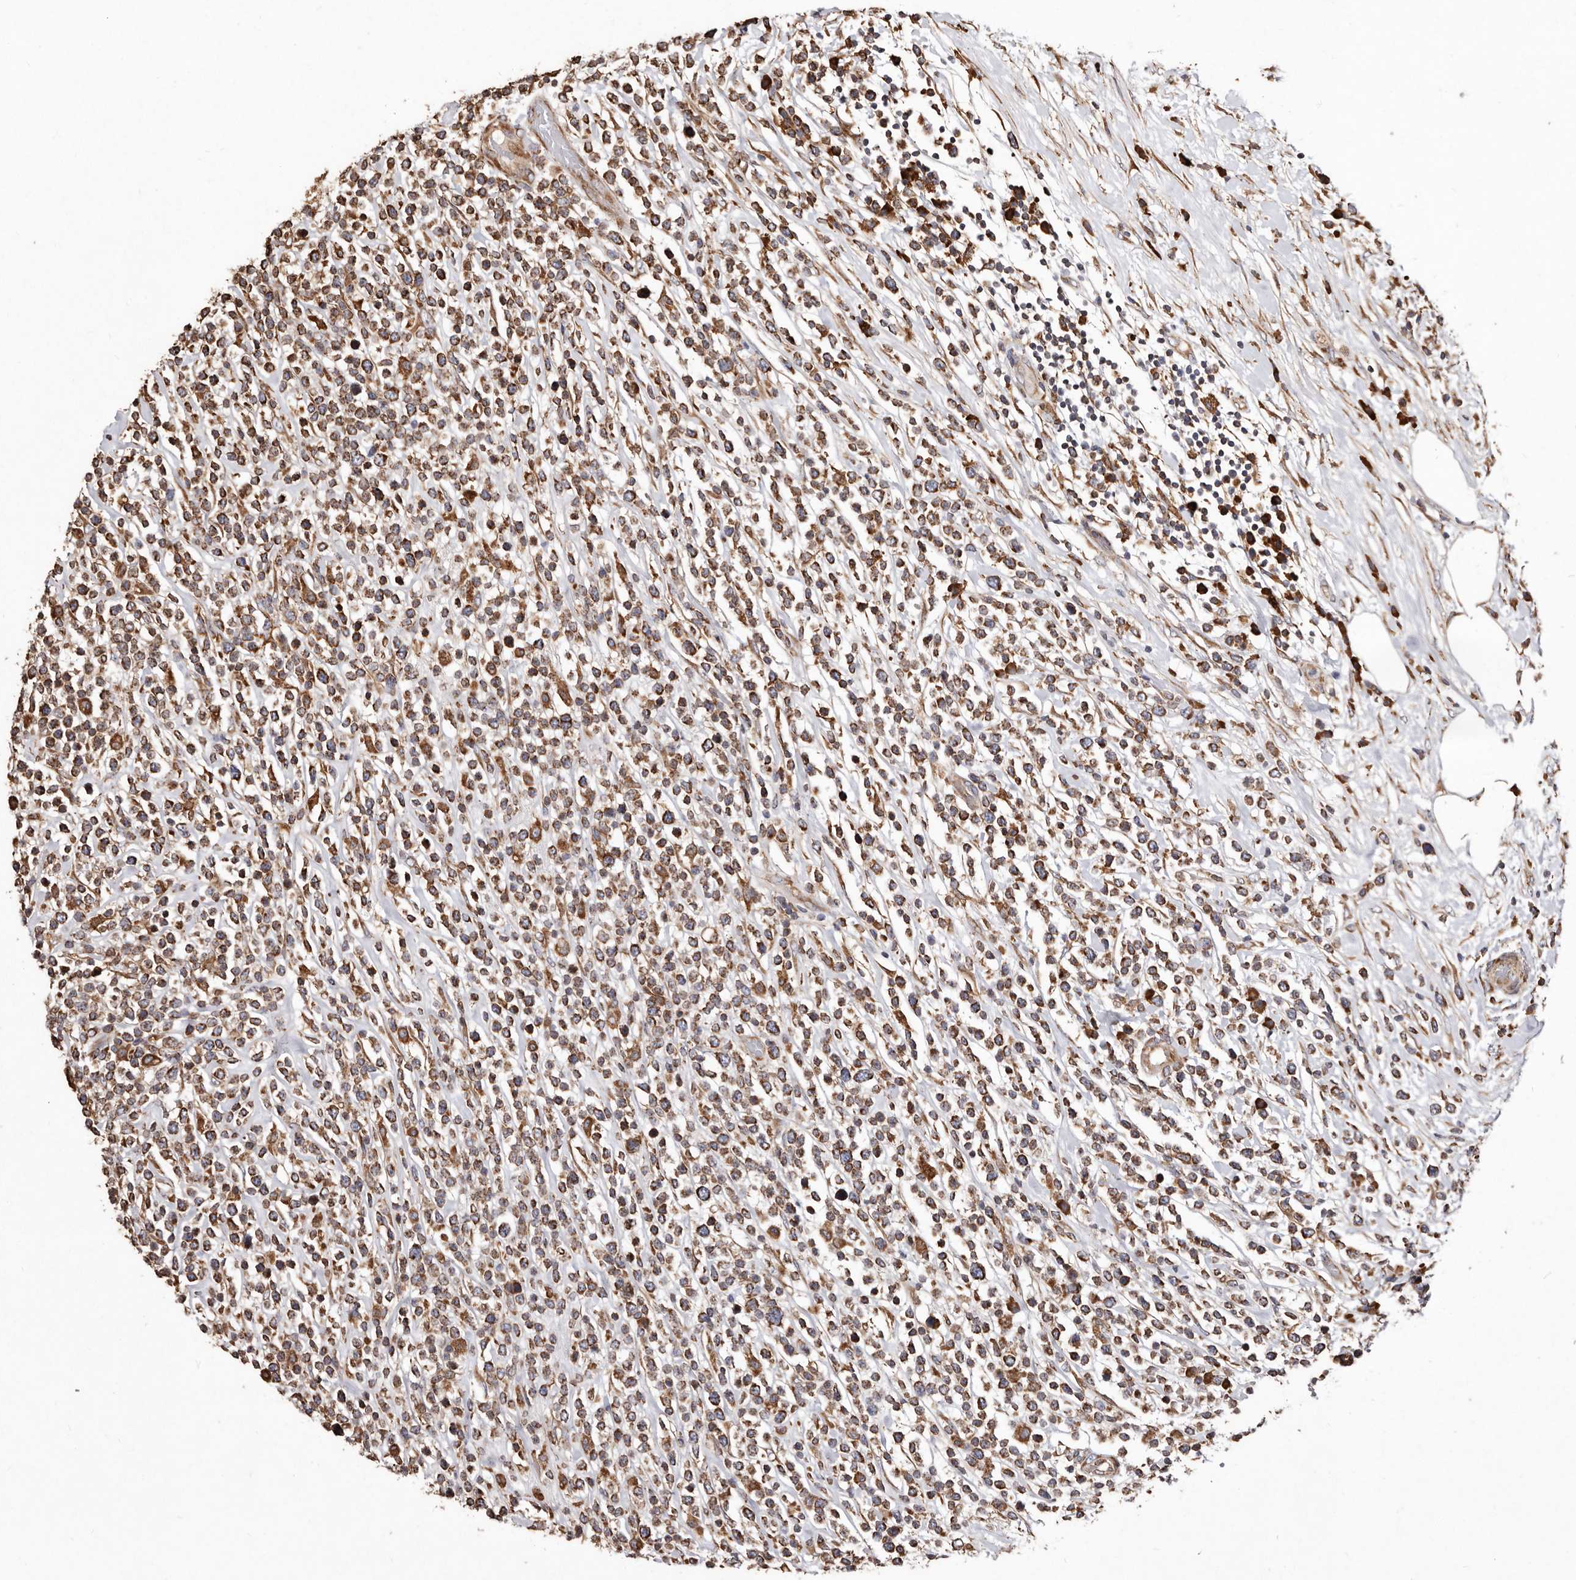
{"staining": {"intensity": "moderate", "quantity": ">75%", "location": "cytoplasmic/membranous"}, "tissue": "lymphoma", "cell_type": "Tumor cells", "image_type": "cancer", "snomed": [{"axis": "morphology", "description": "Malignant lymphoma, non-Hodgkin's type, High grade"}, {"axis": "topography", "description": "Colon"}], "caption": "The photomicrograph reveals immunohistochemical staining of lymphoma. There is moderate cytoplasmic/membranous staining is identified in approximately >75% of tumor cells.", "gene": "STEAP2", "patient": {"sex": "female", "age": 53}}